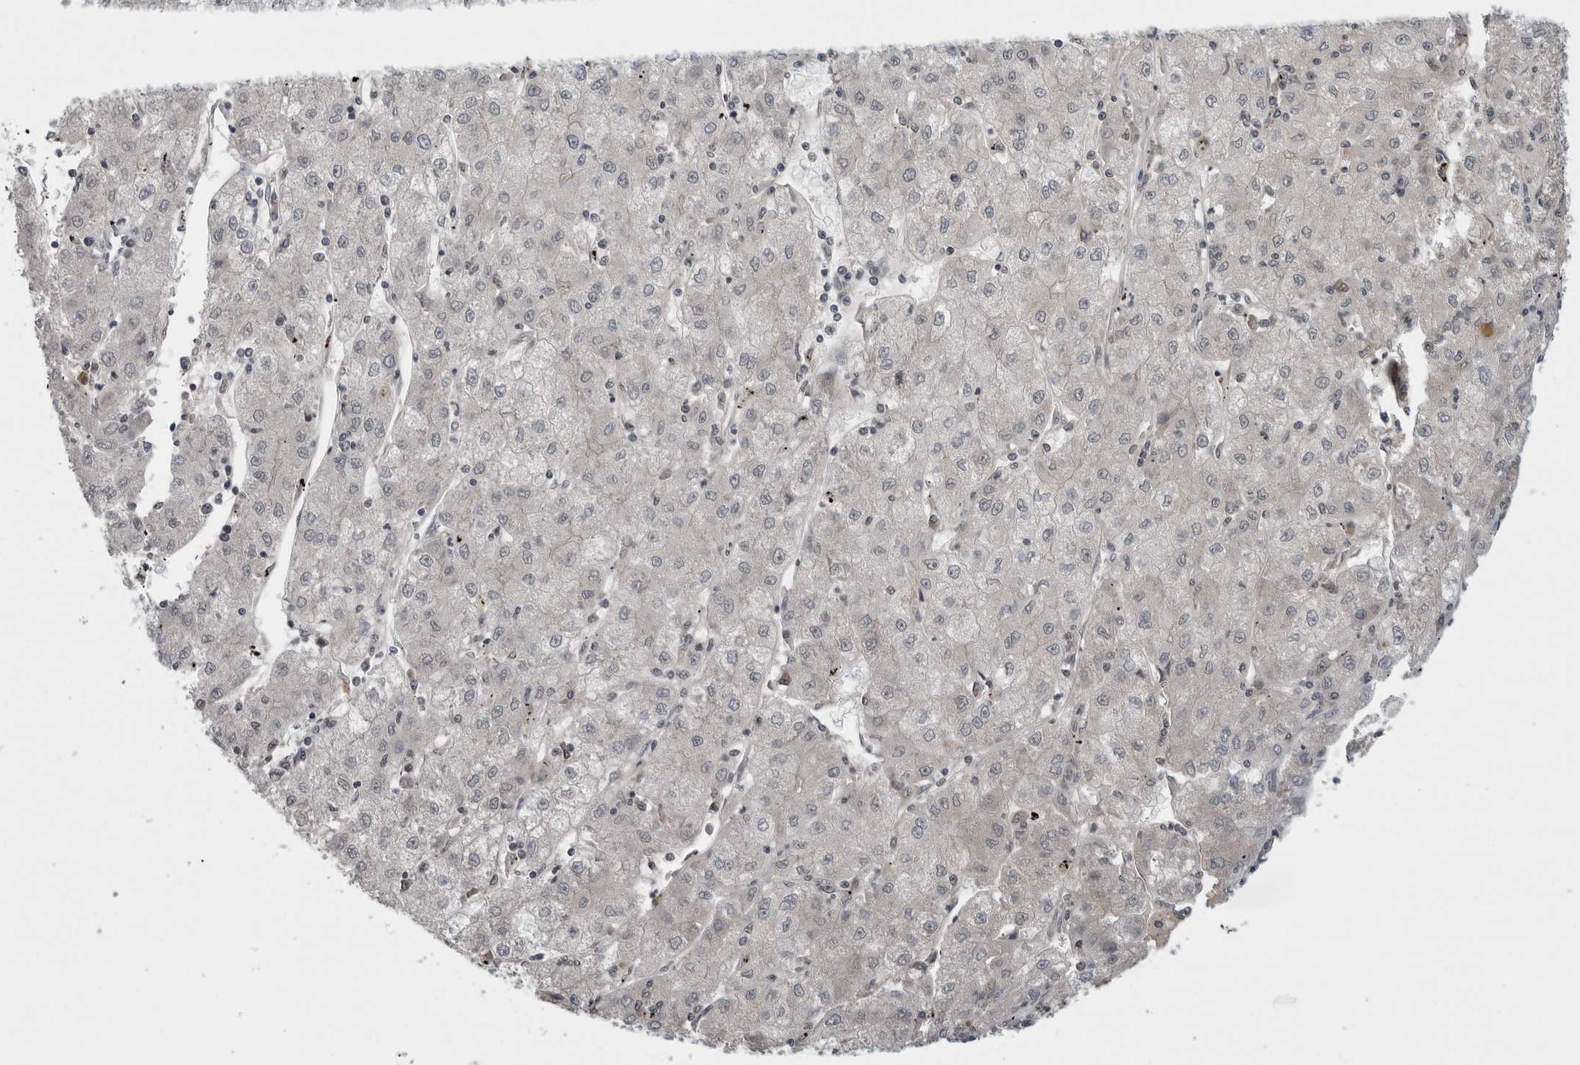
{"staining": {"intensity": "negative", "quantity": "none", "location": "none"}, "tissue": "liver cancer", "cell_type": "Tumor cells", "image_type": "cancer", "snomed": [{"axis": "morphology", "description": "Carcinoma, Hepatocellular, NOS"}, {"axis": "topography", "description": "Liver"}], "caption": "Liver cancer (hepatocellular carcinoma) stained for a protein using immunohistochemistry reveals no expression tumor cells.", "gene": "FAAP100", "patient": {"sex": "male", "age": 72}}